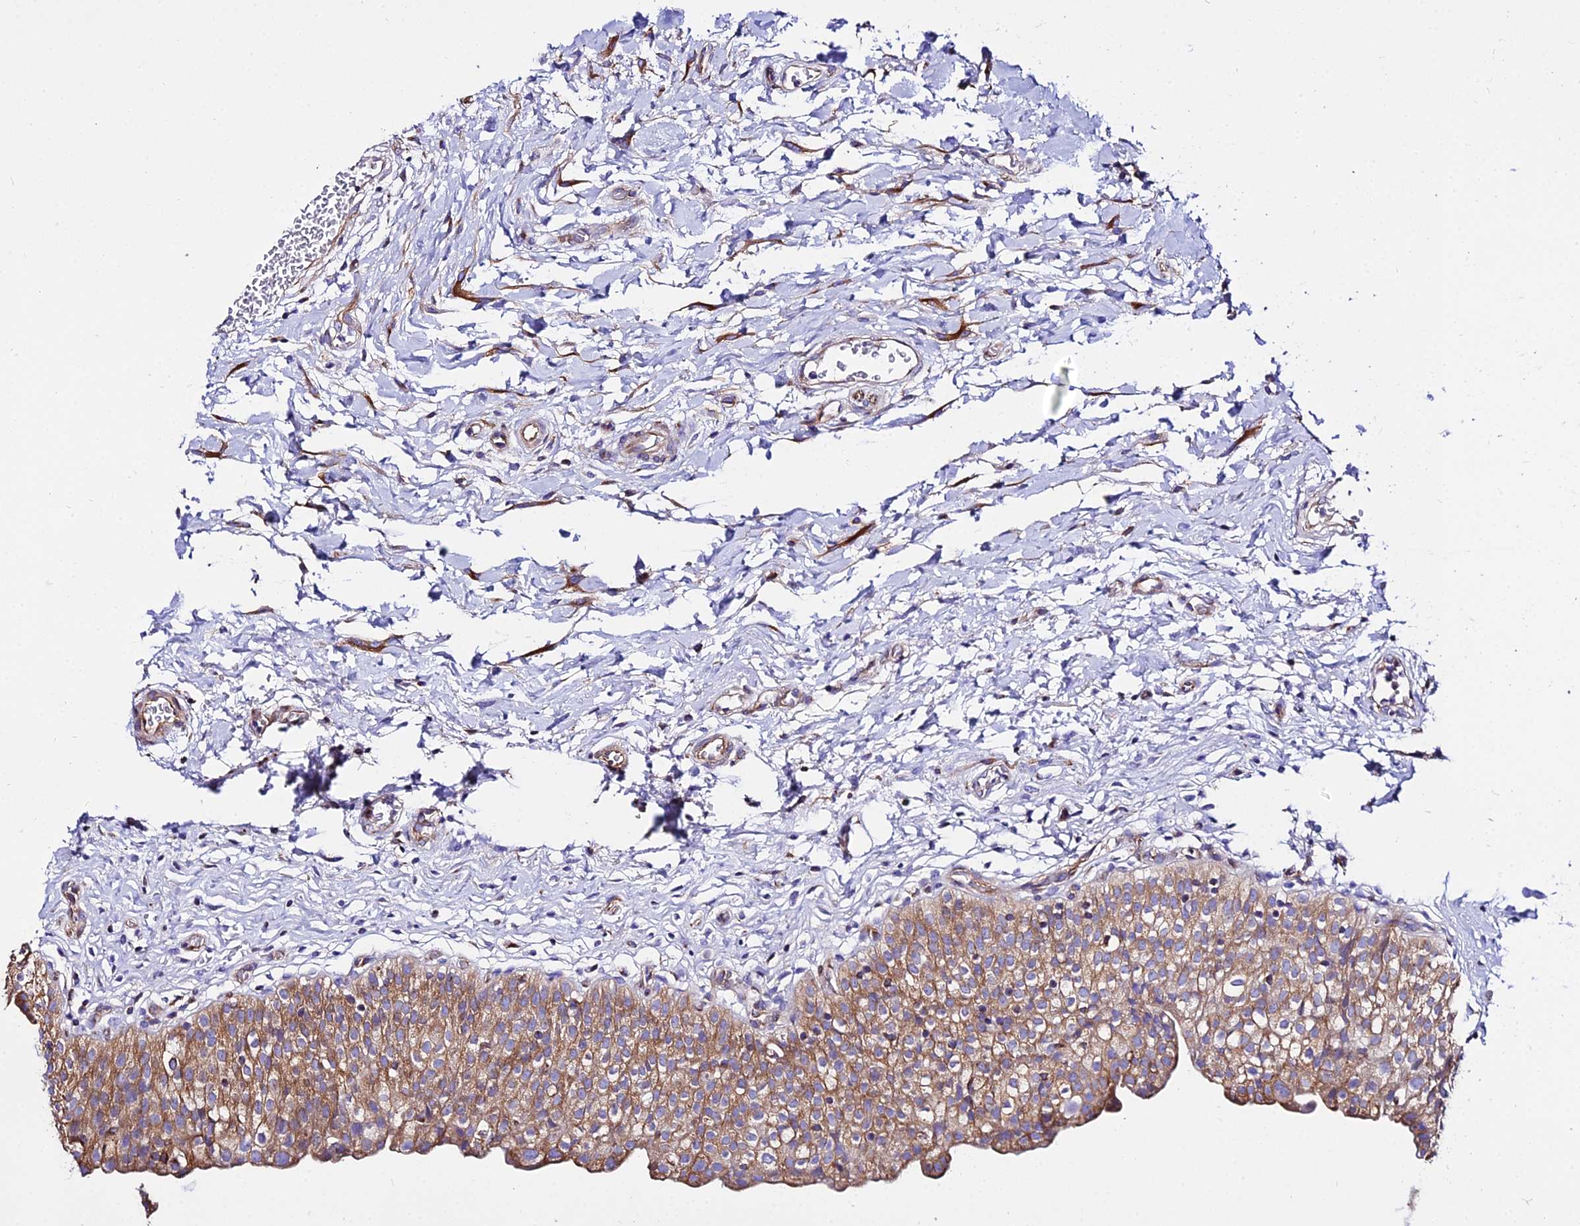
{"staining": {"intensity": "moderate", "quantity": "25%-75%", "location": "cytoplasmic/membranous"}, "tissue": "urinary bladder", "cell_type": "Urothelial cells", "image_type": "normal", "snomed": [{"axis": "morphology", "description": "Normal tissue, NOS"}, {"axis": "topography", "description": "Urinary bladder"}], "caption": "This photomicrograph displays benign urinary bladder stained with IHC to label a protein in brown. The cytoplasmic/membranous of urothelial cells show moderate positivity for the protein. Nuclei are counter-stained blue.", "gene": "TUBA1A", "patient": {"sex": "male", "age": 55}}